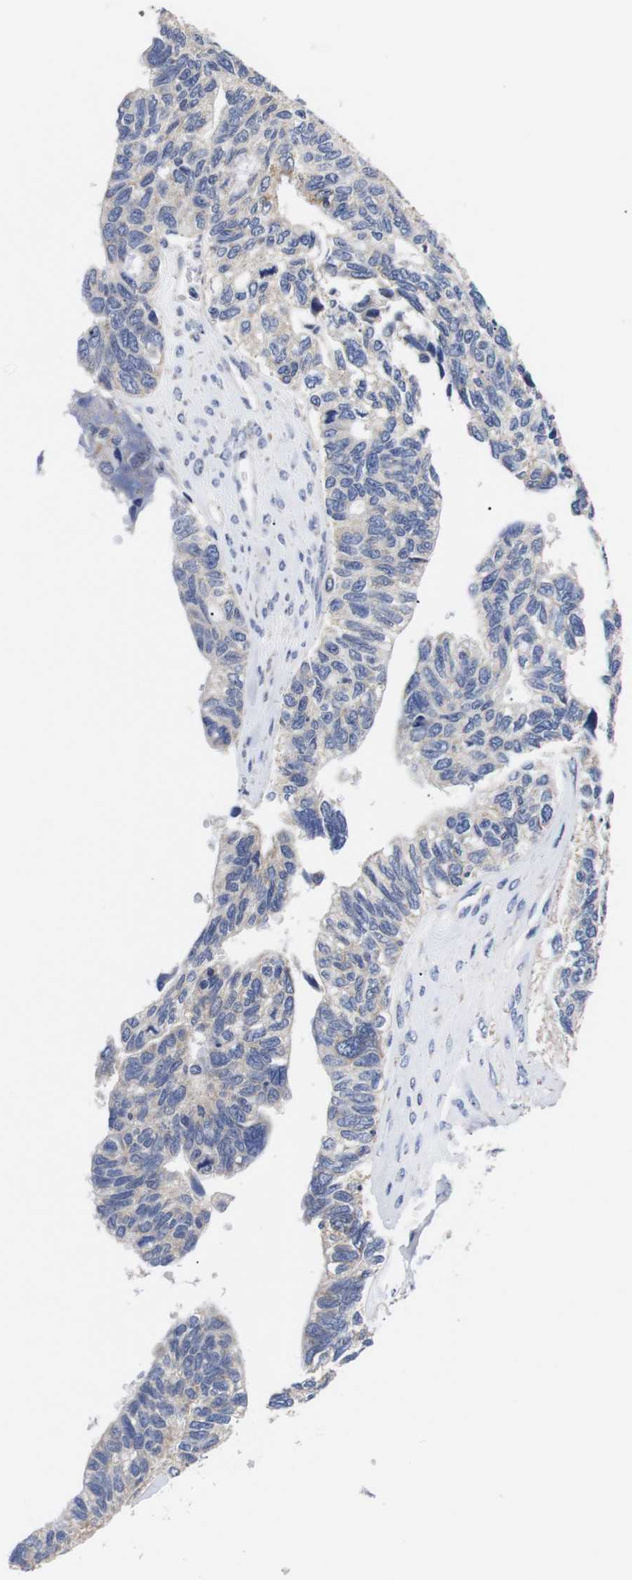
{"staining": {"intensity": "weak", "quantity": "<25%", "location": "cytoplasmic/membranous"}, "tissue": "ovarian cancer", "cell_type": "Tumor cells", "image_type": "cancer", "snomed": [{"axis": "morphology", "description": "Cystadenocarcinoma, serous, NOS"}, {"axis": "topography", "description": "Ovary"}], "caption": "This is a image of immunohistochemistry staining of serous cystadenocarcinoma (ovarian), which shows no expression in tumor cells.", "gene": "OPN3", "patient": {"sex": "female", "age": 79}}